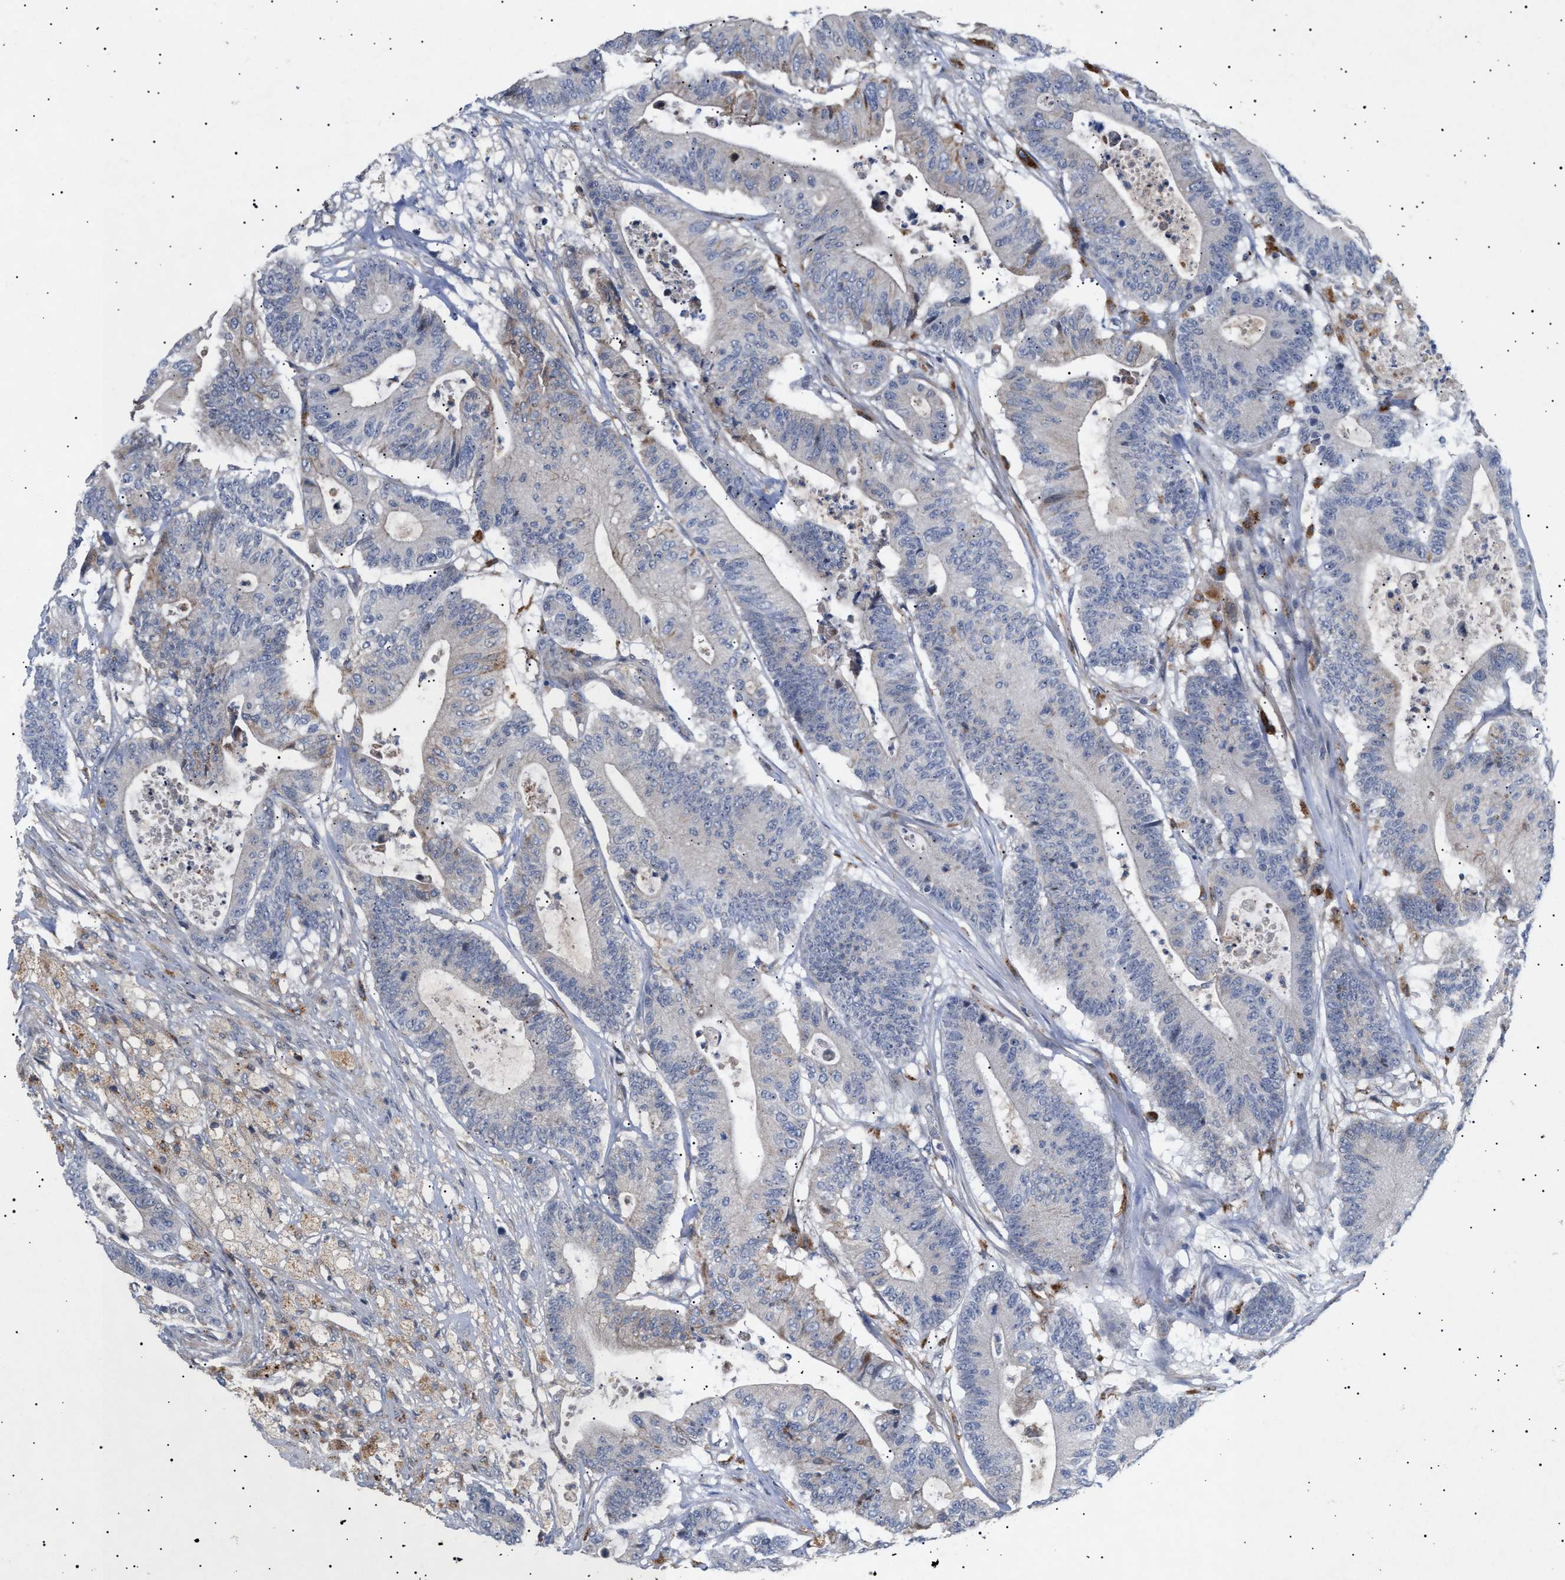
{"staining": {"intensity": "weak", "quantity": "<25%", "location": "cytoplasmic/membranous"}, "tissue": "colorectal cancer", "cell_type": "Tumor cells", "image_type": "cancer", "snomed": [{"axis": "morphology", "description": "Adenocarcinoma, NOS"}, {"axis": "topography", "description": "Colon"}], "caption": "Immunohistochemistry (IHC) of human colorectal cancer (adenocarcinoma) demonstrates no staining in tumor cells.", "gene": "SIRT5", "patient": {"sex": "female", "age": 84}}